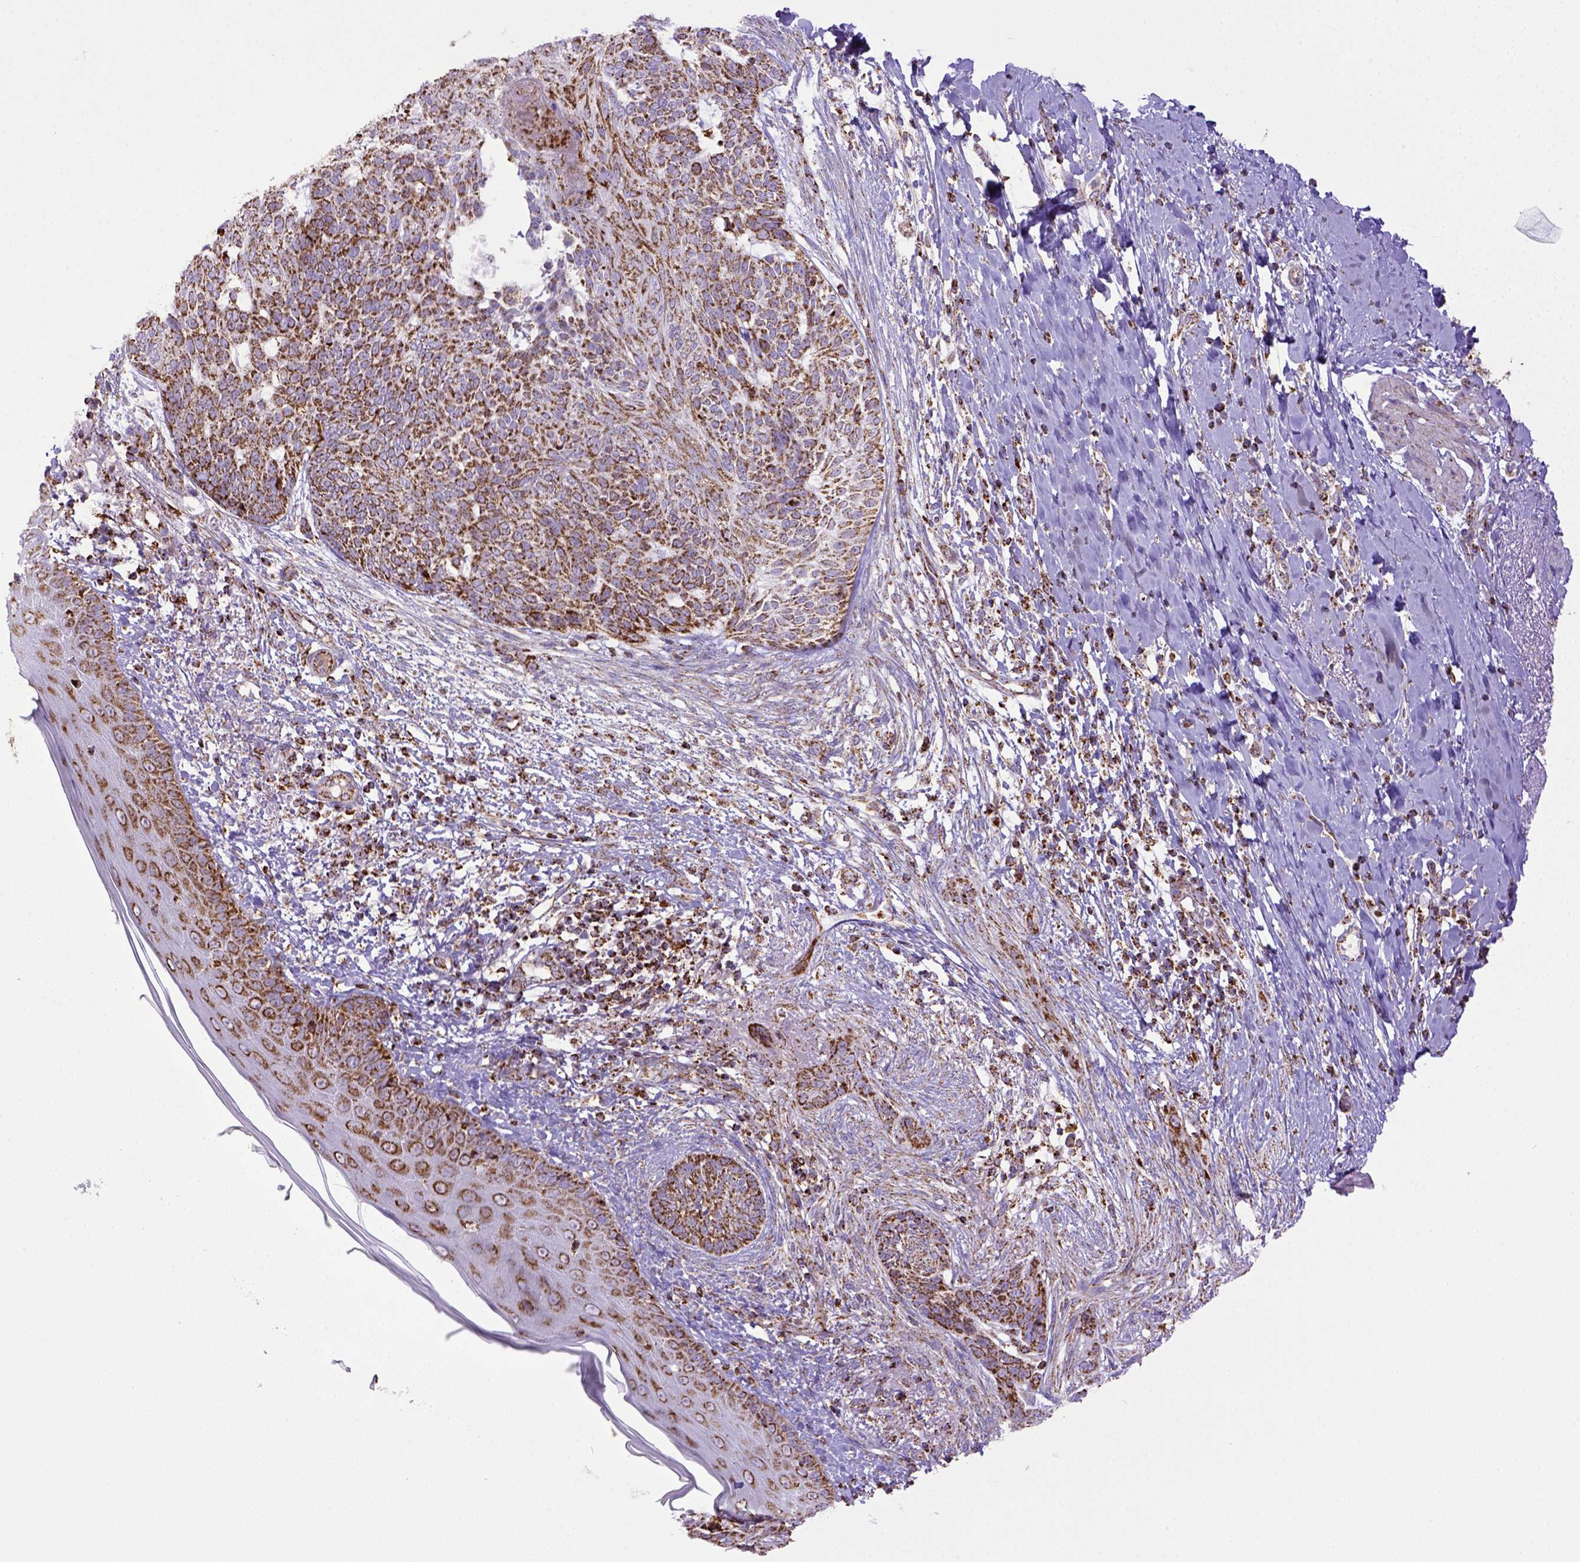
{"staining": {"intensity": "moderate", "quantity": ">75%", "location": "cytoplasmic/membranous"}, "tissue": "skin cancer", "cell_type": "Tumor cells", "image_type": "cancer", "snomed": [{"axis": "morphology", "description": "Normal tissue, NOS"}, {"axis": "morphology", "description": "Basal cell carcinoma"}, {"axis": "topography", "description": "Skin"}], "caption": "Moderate cytoplasmic/membranous expression is present in approximately >75% of tumor cells in skin basal cell carcinoma.", "gene": "MT-CO1", "patient": {"sex": "male", "age": 84}}